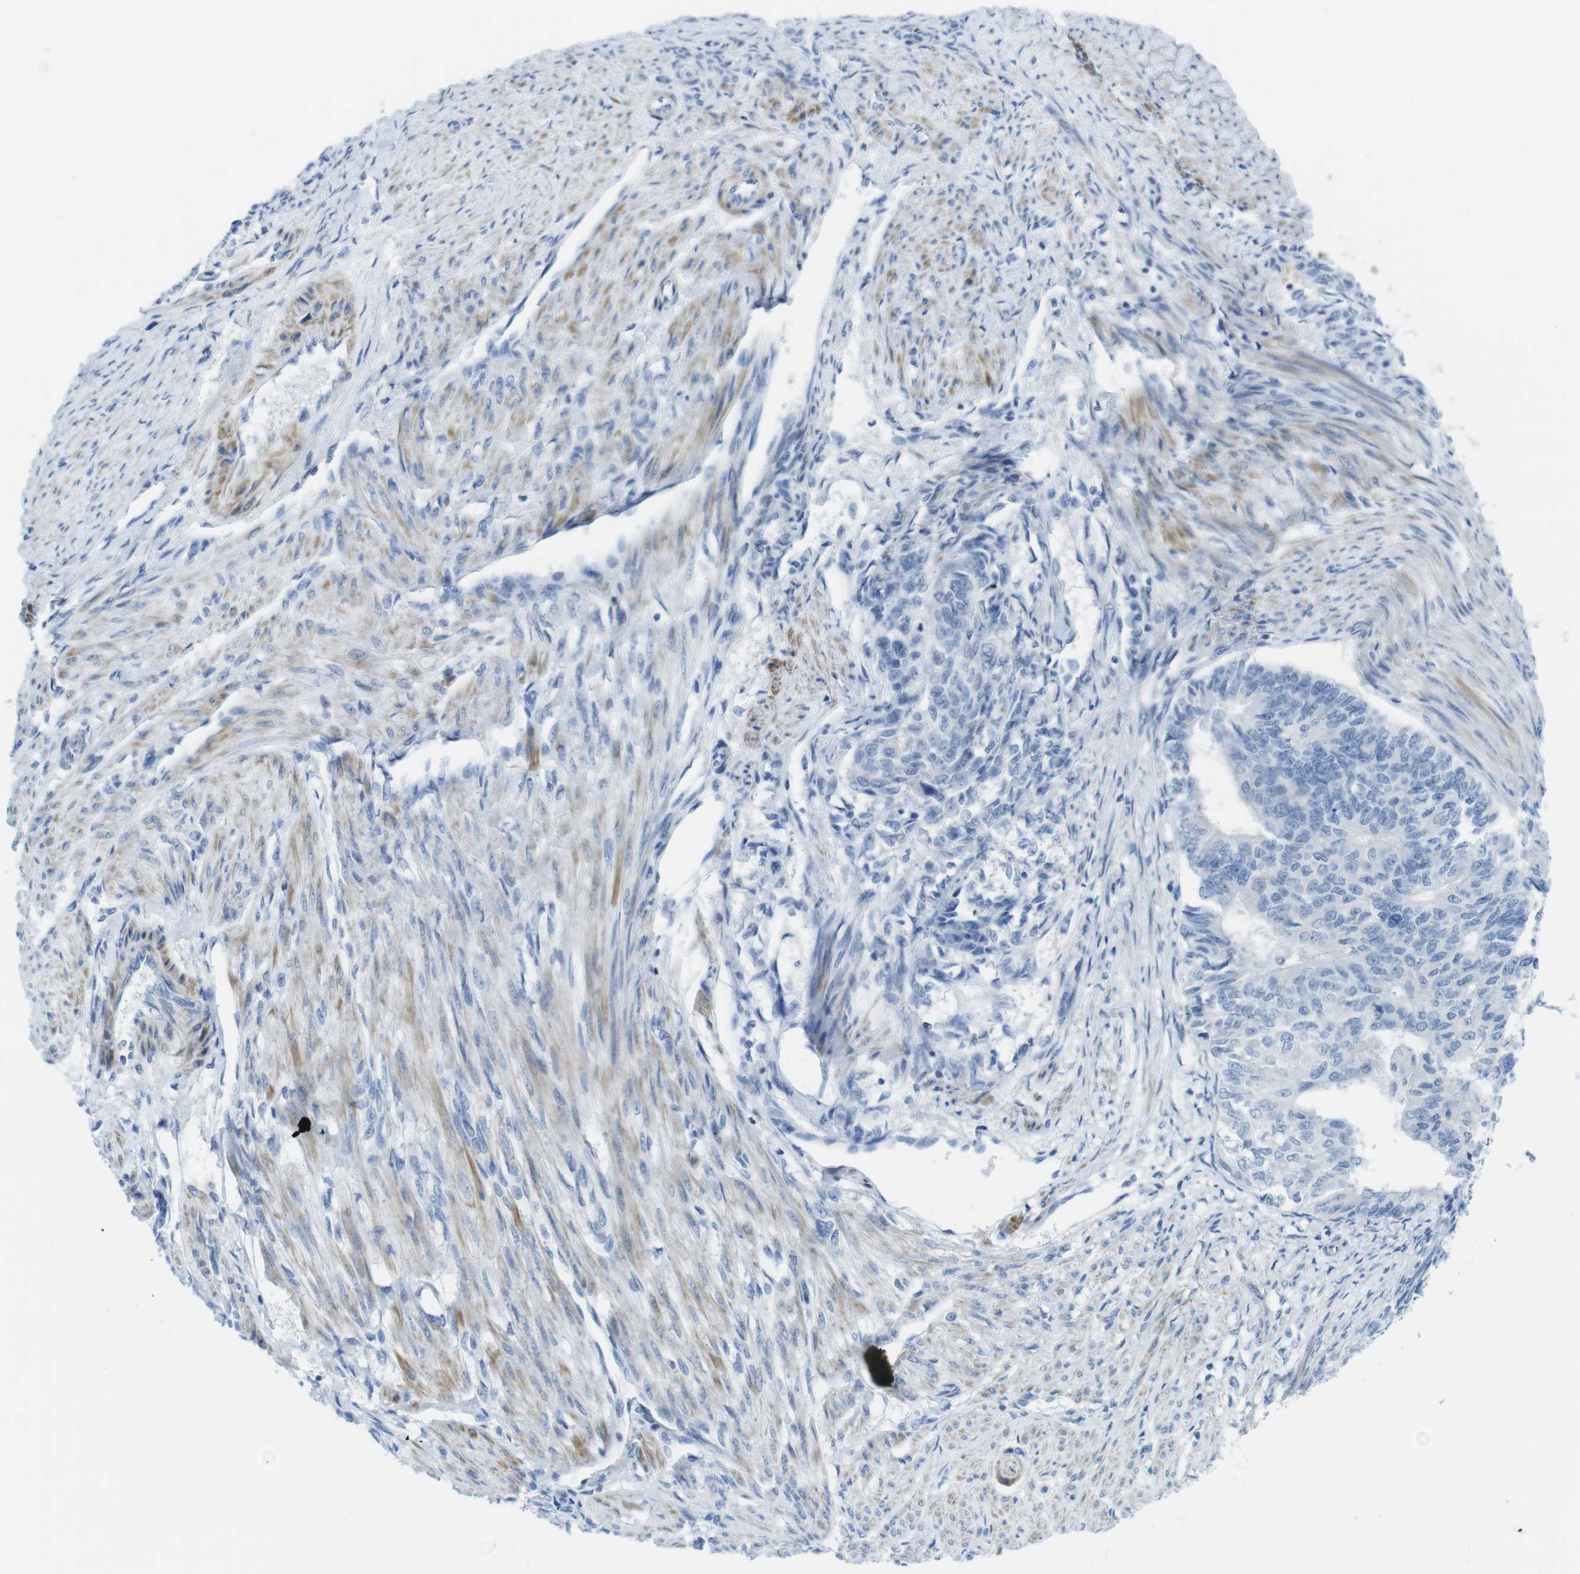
{"staining": {"intensity": "negative", "quantity": "none", "location": "none"}, "tissue": "endometrial cancer", "cell_type": "Tumor cells", "image_type": "cancer", "snomed": [{"axis": "morphology", "description": "Adenocarcinoma, NOS"}, {"axis": "topography", "description": "Endometrium"}], "caption": "Immunohistochemistry (IHC) image of endometrial cancer stained for a protein (brown), which demonstrates no staining in tumor cells. (Stains: DAB immunohistochemistry (IHC) with hematoxylin counter stain, Microscopy: brightfield microscopy at high magnification).", "gene": "ASIC5", "patient": {"sex": "female", "age": 32}}